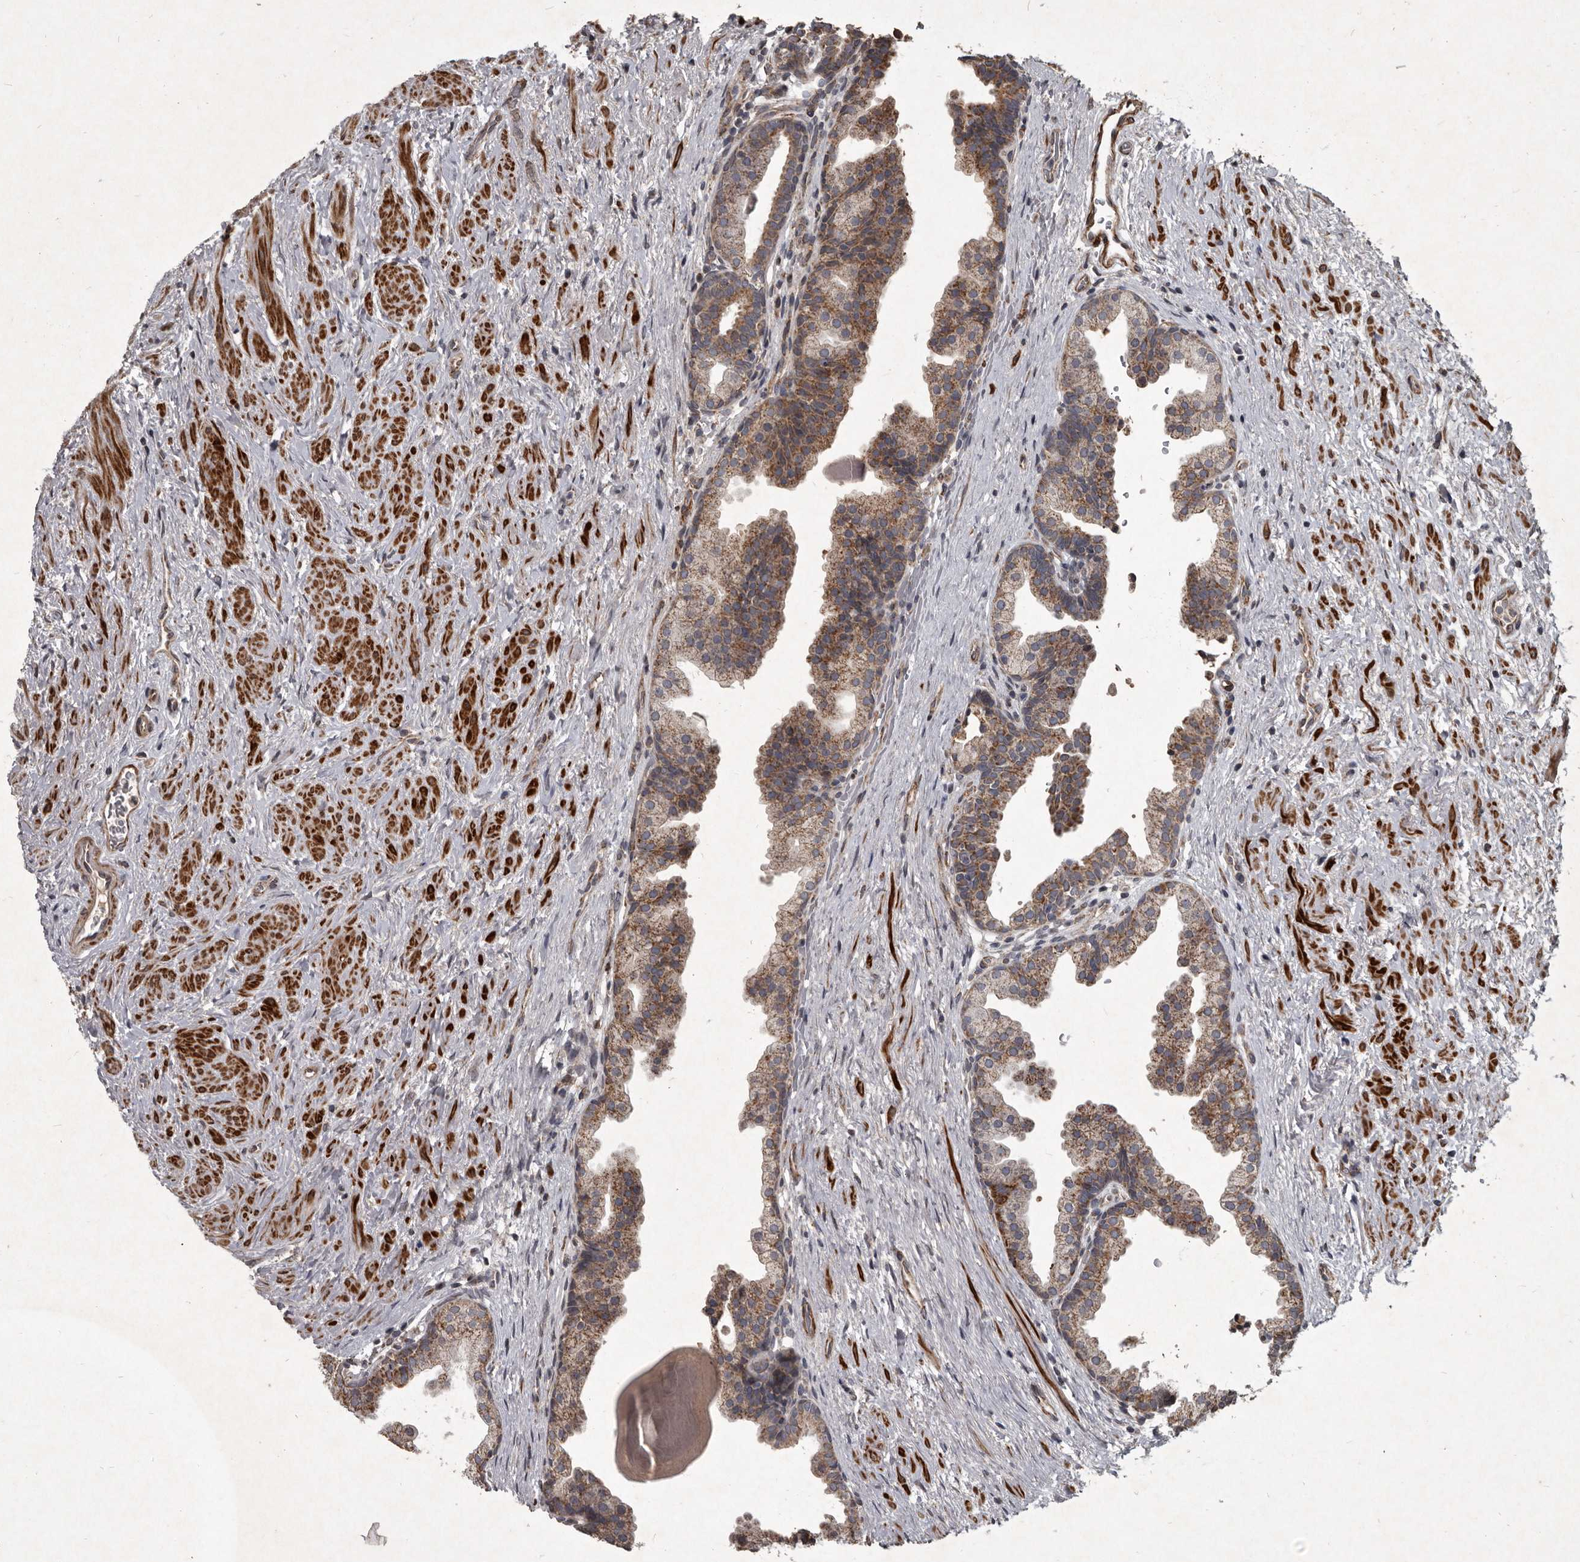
{"staining": {"intensity": "moderate", "quantity": ">75%", "location": "cytoplasmic/membranous"}, "tissue": "prostate", "cell_type": "Glandular cells", "image_type": "normal", "snomed": [{"axis": "morphology", "description": "Normal tissue, NOS"}, {"axis": "topography", "description": "Prostate"}], "caption": "Prostate stained with a brown dye displays moderate cytoplasmic/membranous positive staining in about >75% of glandular cells.", "gene": "MRPS15", "patient": {"sex": "male", "age": 48}}